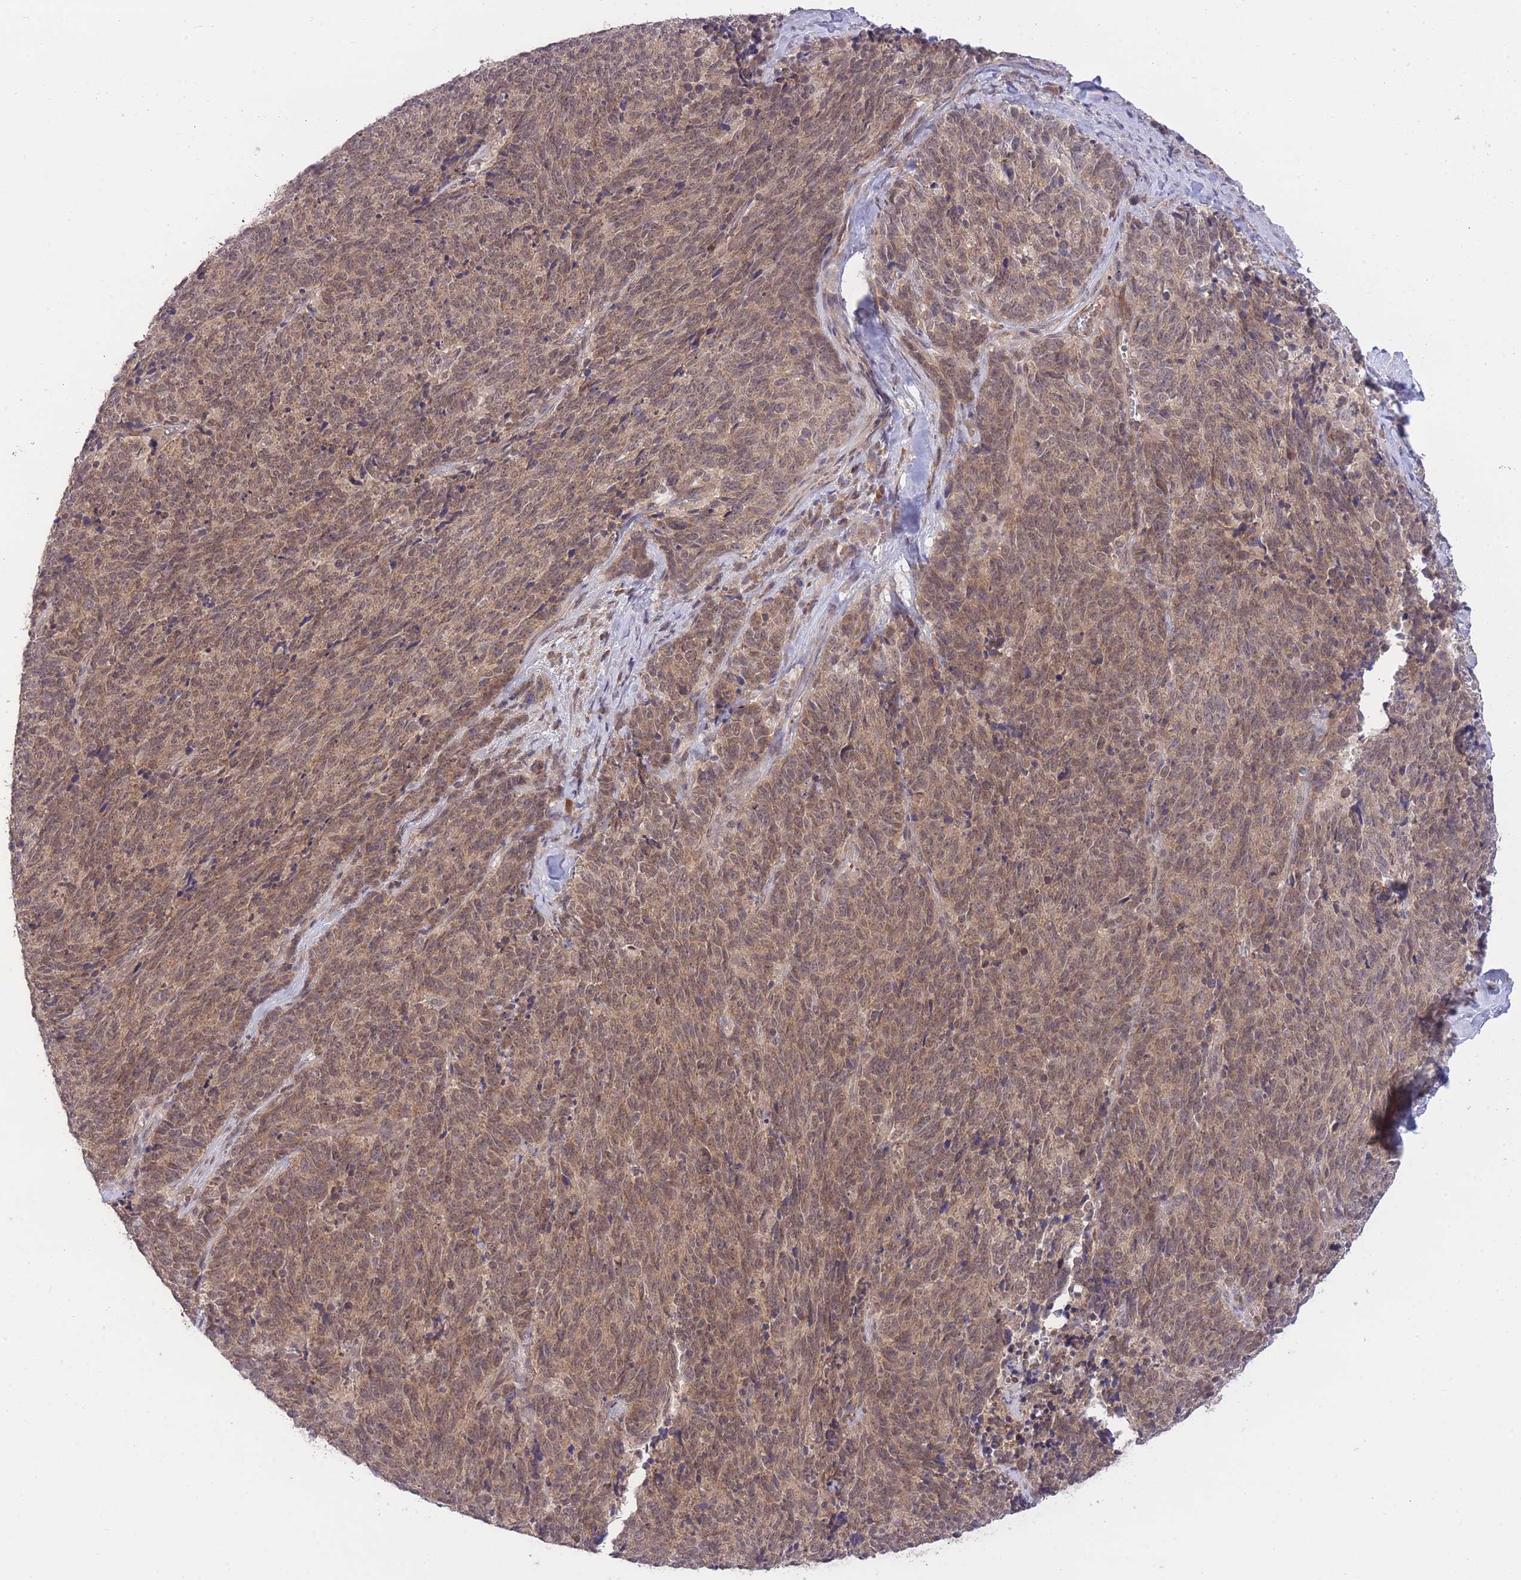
{"staining": {"intensity": "moderate", "quantity": ">75%", "location": "cytoplasmic/membranous"}, "tissue": "cervical cancer", "cell_type": "Tumor cells", "image_type": "cancer", "snomed": [{"axis": "morphology", "description": "Squamous cell carcinoma, NOS"}, {"axis": "topography", "description": "Cervix"}], "caption": "Immunohistochemistry photomicrograph of cervical cancer (squamous cell carcinoma) stained for a protein (brown), which demonstrates medium levels of moderate cytoplasmic/membranous expression in approximately >75% of tumor cells.", "gene": "ELOA2", "patient": {"sex": "female", "age": 29}}